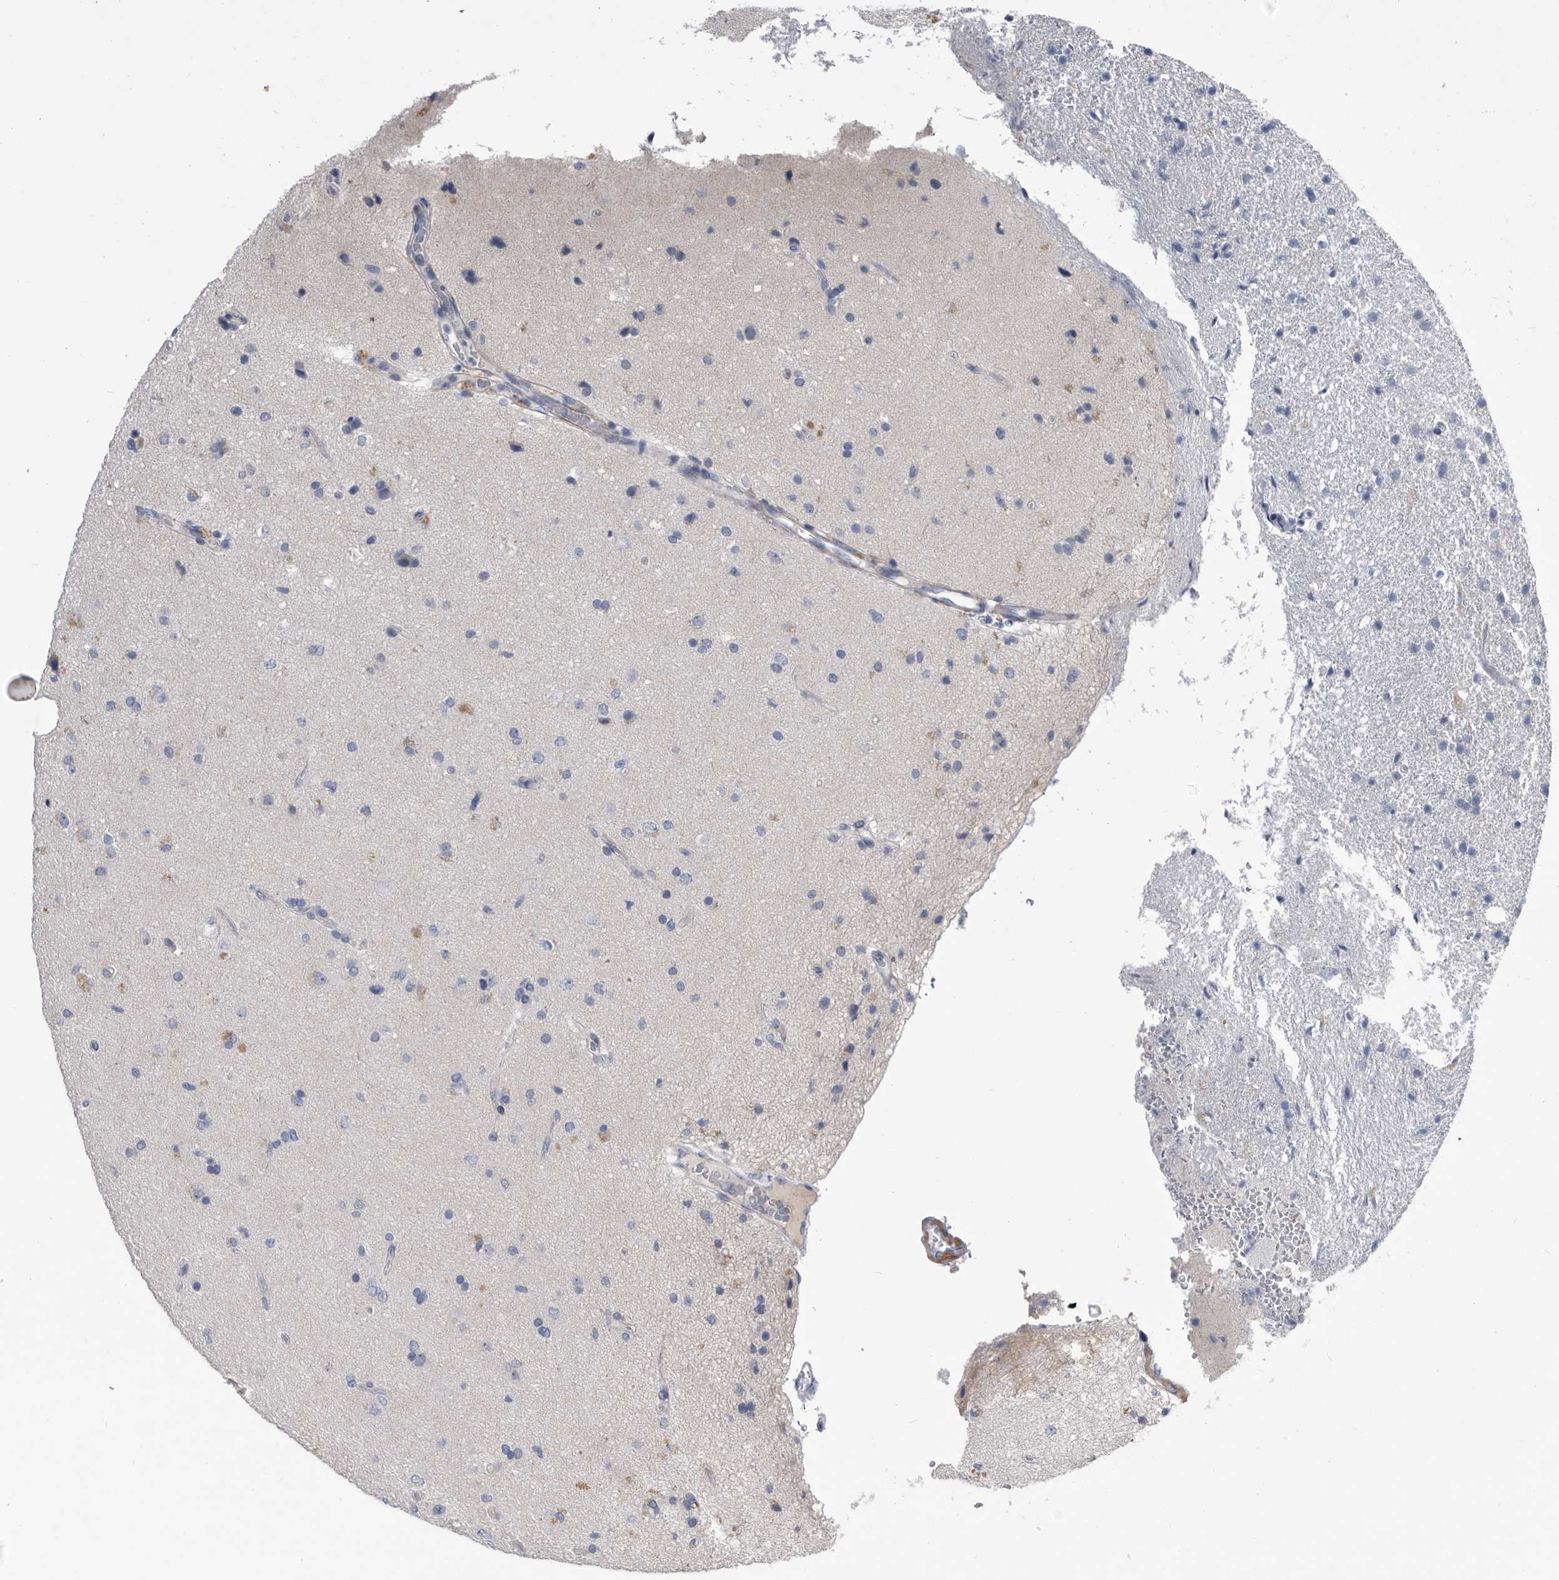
{"staining": {"intensity": "negative", "quantity": "none", "location": "none"}, "tissue": "glioma", "cell_type": "Tumor cells", "image_type": "cancer", "snomed": [{"axis": "morphology", "description": "Glioma, malignant, High grade"}, {"axis": "topography", "description": "Brain"}], "caption": "Tumor cells show no significant protein positivity in glioma.", "gene": "BTBD6", "patient": {"sex": "male", "age": 72}}